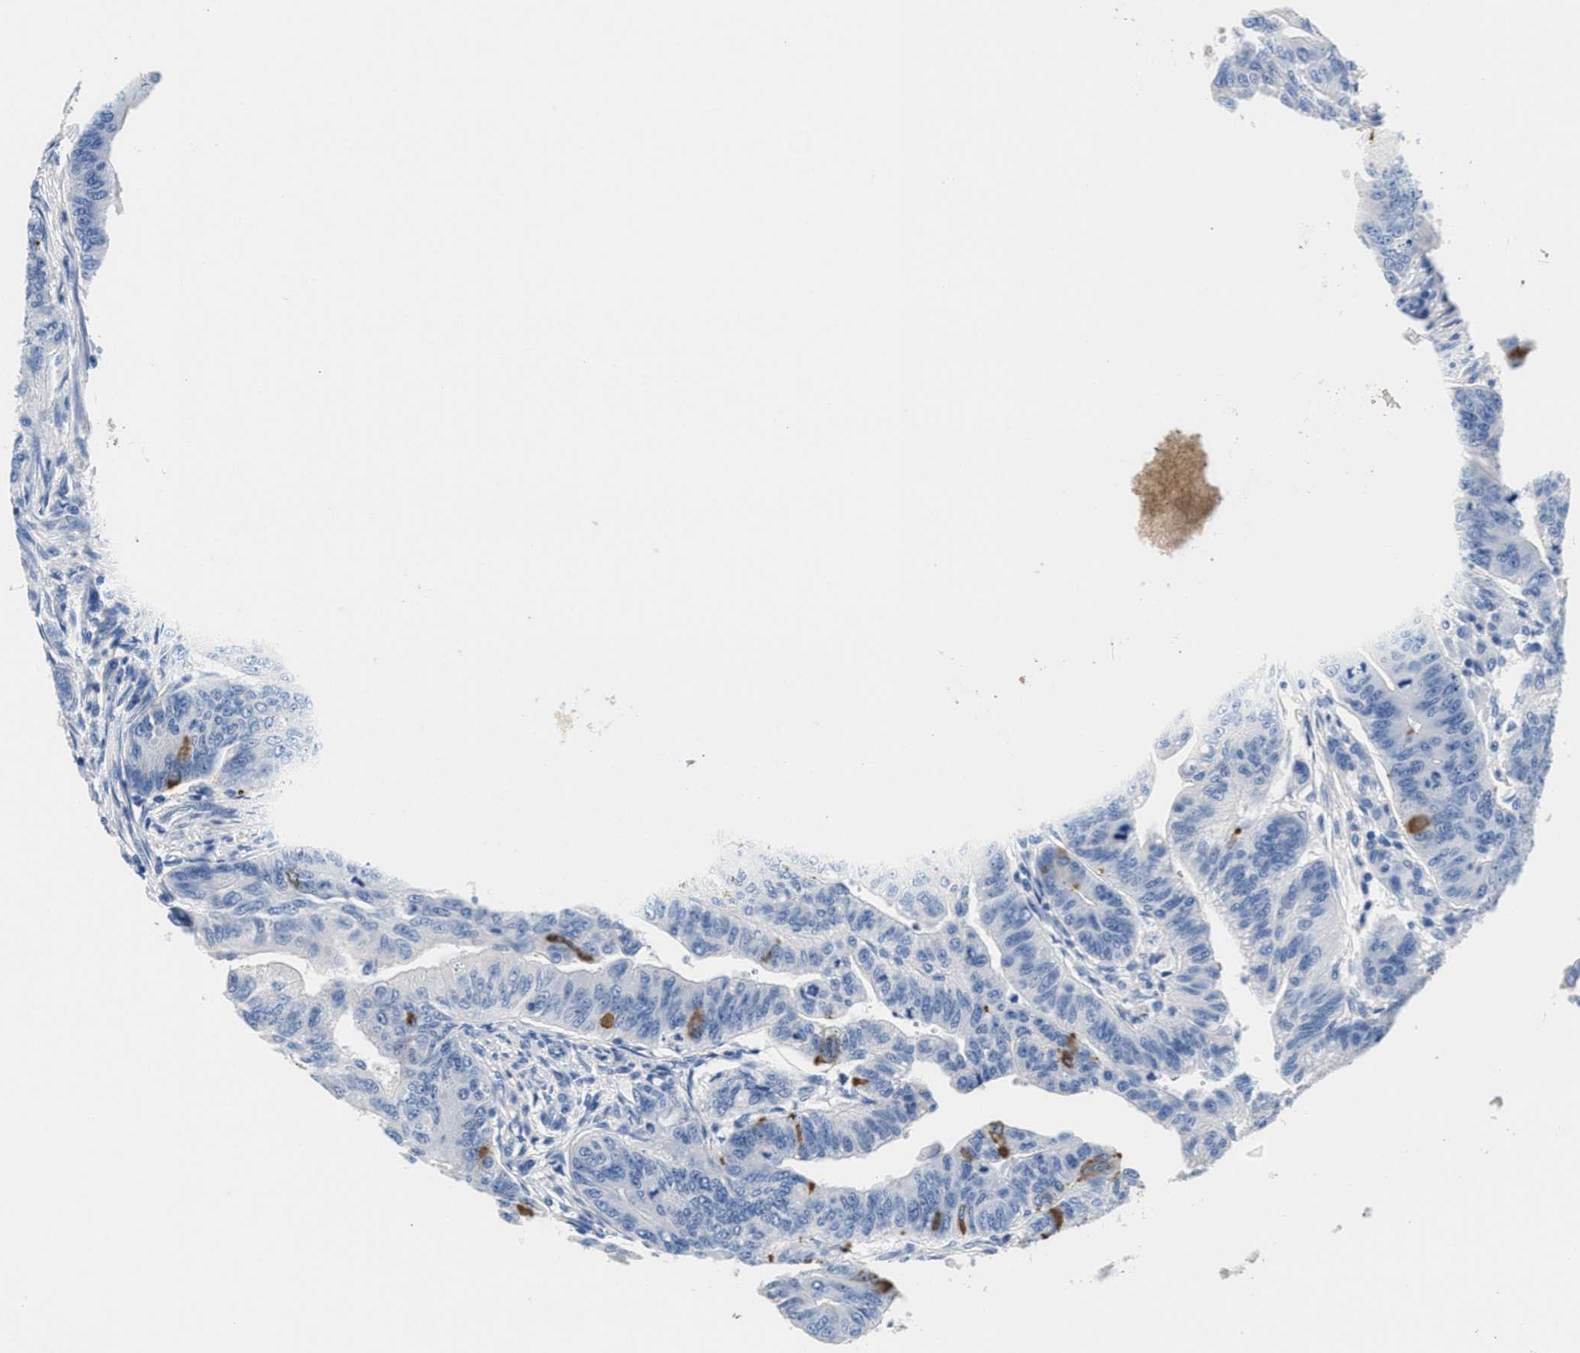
{"staining": {"intensity": "moderate", "quantity": "<25%", "location": "cytoplasmic/membranous"}, "tissue": "colorectal cancer", "cell_type": "Tumor cells", "image_type": "cancer", "snomed": [{"axis": "morphology", "description": "Adenoma, NOS"}, {"axis": "morphology", "description": "Adenocarcinoma, NOS"}, {"axis": "topography", "description": "Colon"}], "caption": "IHC (DAB) staining of colorectal cancer reveals moderate cytoplasmic/membranous protein expression in about <25% of tumor cells.", "gene": "SLFN13", "patient": {"sex": "male", "age": 79}}